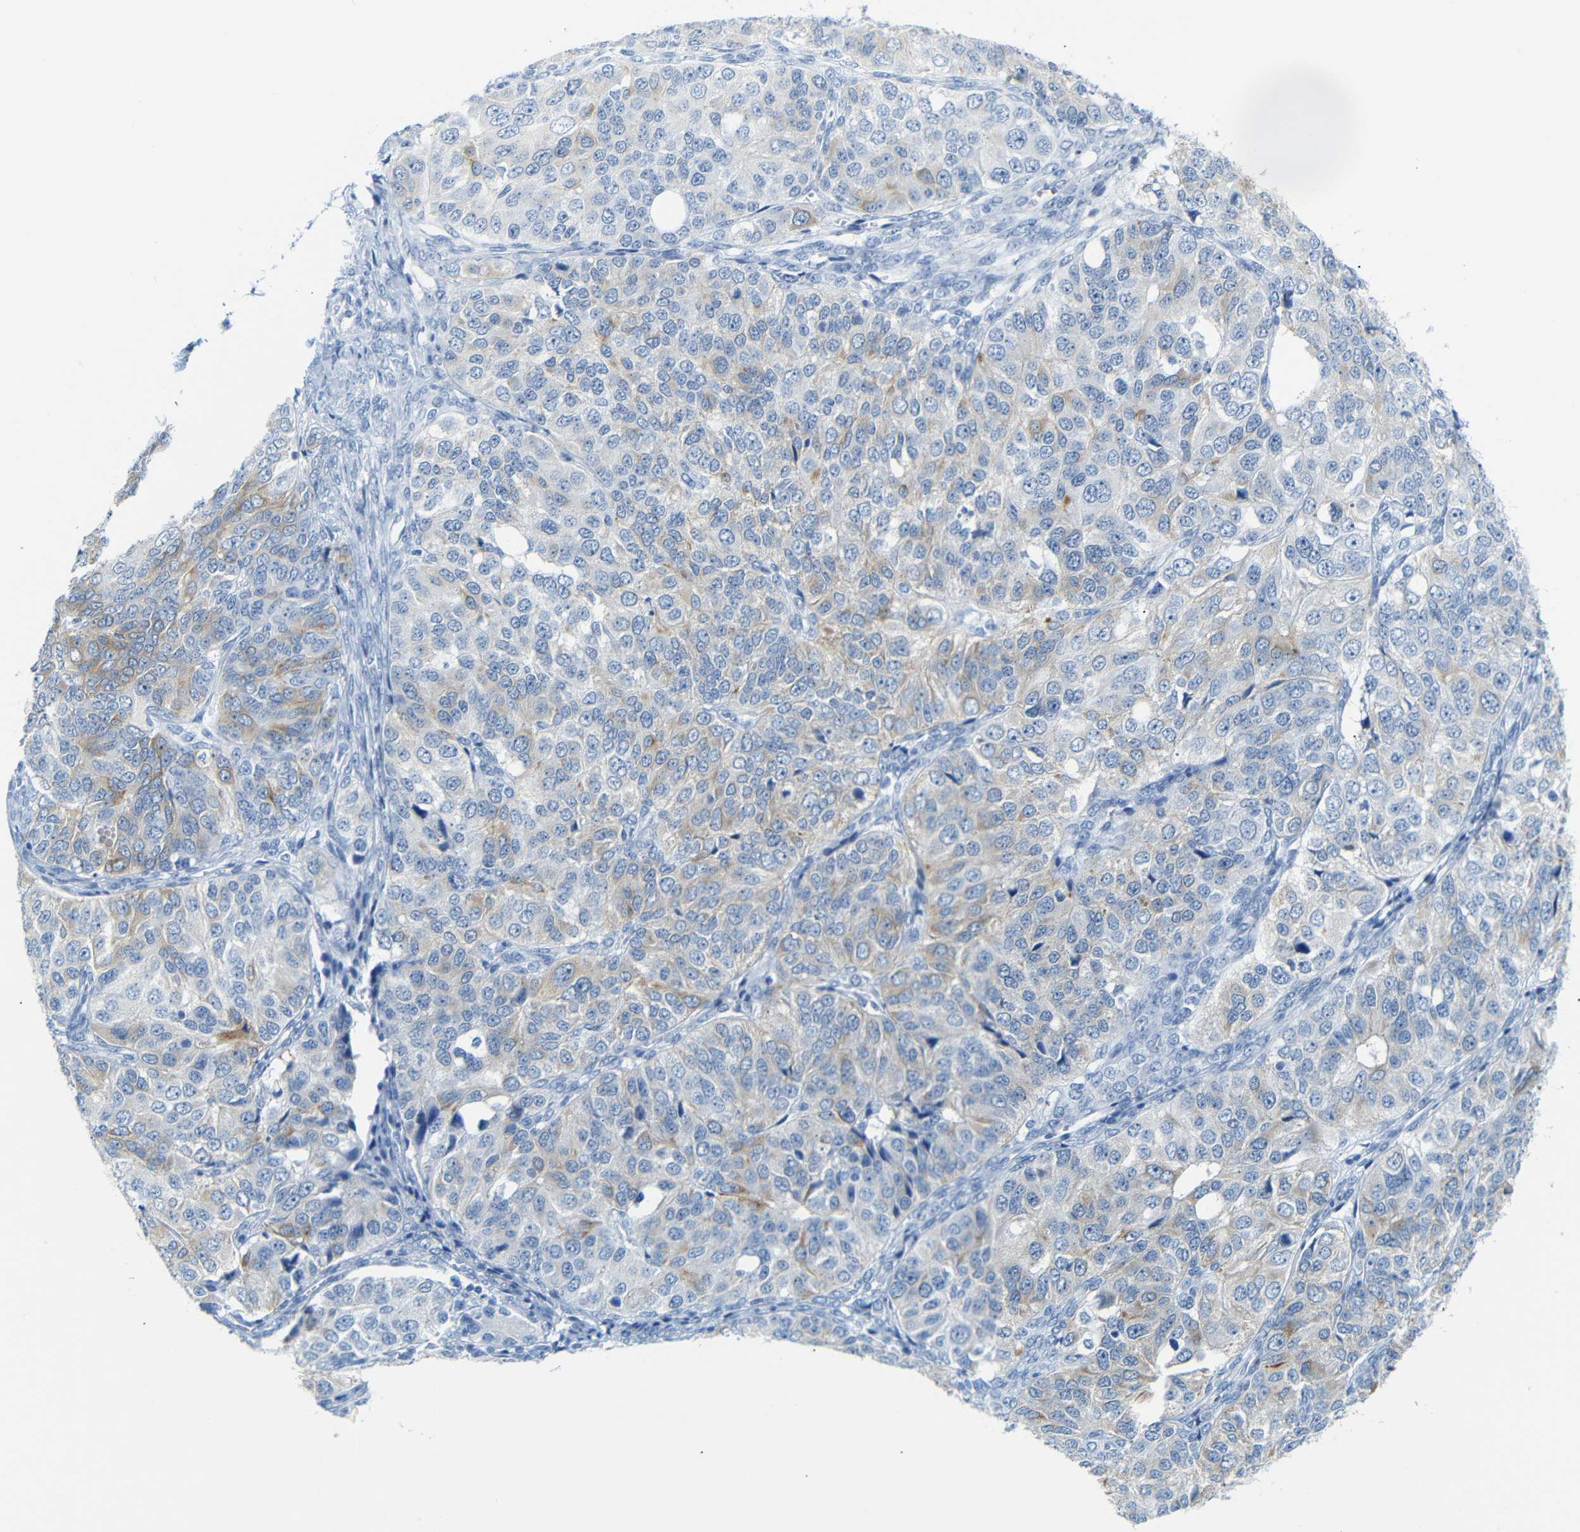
{"staining": {"intensity": "weak", "quantity": "25%-75%", "location": "cytoplasmic/membranous"}, "tissue": "ovarian cancer", "cell_type": "Tumor cells", "image_type": "cancer", "snomed": [{"axis": "morphology", "description": "Carcinoma, endometroid"}, {"axis": "topography", "description": "Ovary"}], "caption": "The image exhibits a brown stain indicating the presence of a protein in the cytoplasmic/membranous of tumor cells in endometroid carcinoma (ovarian). The protein is stained brown, and the nuclei are stained in blue (DAB IHC with brightfield microscopy, high magnification).", "gene": "DYNAP", "patient": {"sex": "female", "age": 51}}